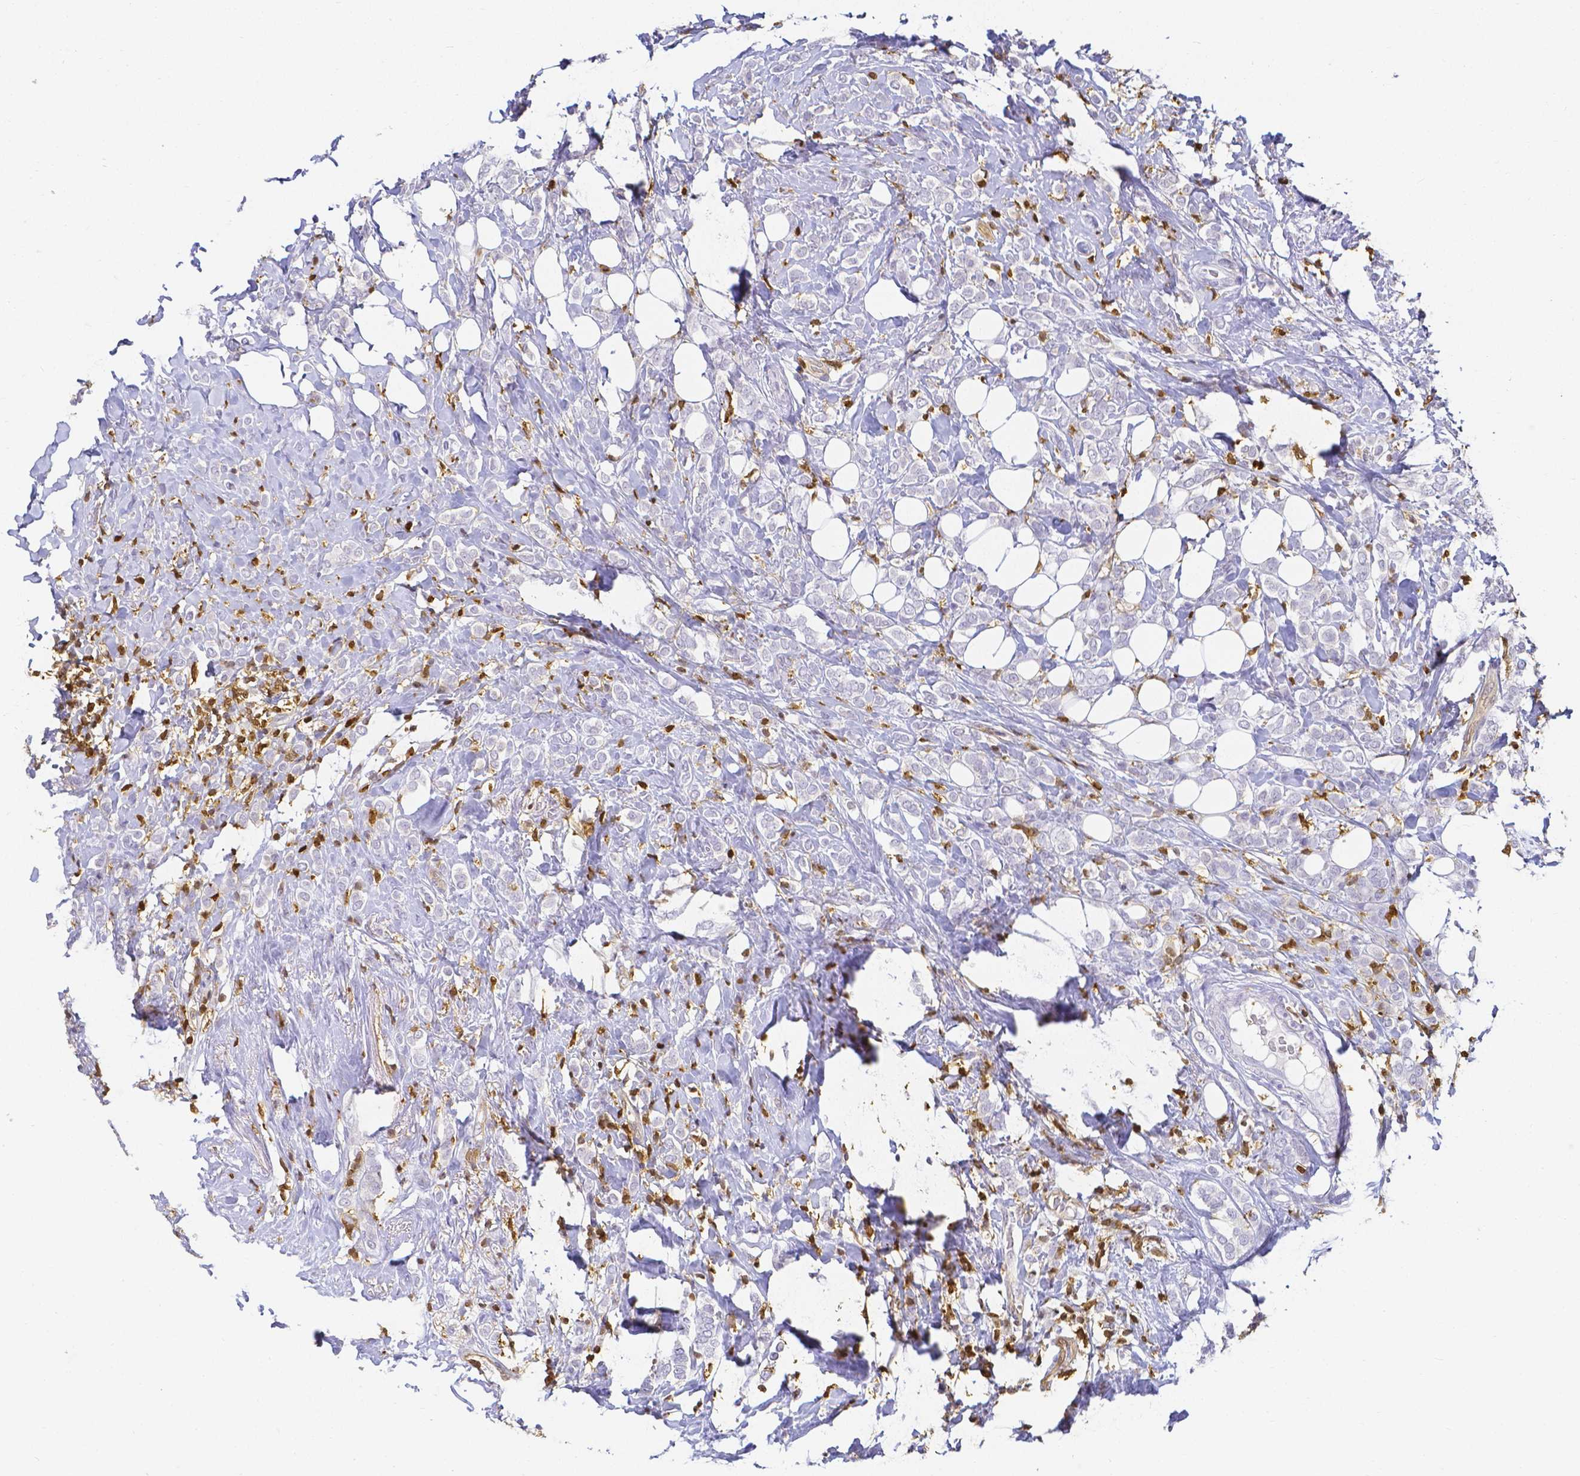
{"staining": {"intensity": "negative", "quantity": "none", "location": "none"}, "tissue": "breast cancer", "cell_type": "Tumor cells", "image_type": "cancer", "snomed": [{"axis": "morphology", "description": "Lobular carcinoma"}, {"axis": "topography", "description": "Breast"}], "caption": "The immunohistochemistry micrograph has no significant positivity in tumor cells of breast cancer (lobular carcinoma) tissue. The staining was performed using DAB to visualize the protein expression in brown, while the nuclei were stained in blue with hematoxylin (Magnification: 20x).", "gene": "COTL1", "patient": {"sex": "female", "age": 49}}